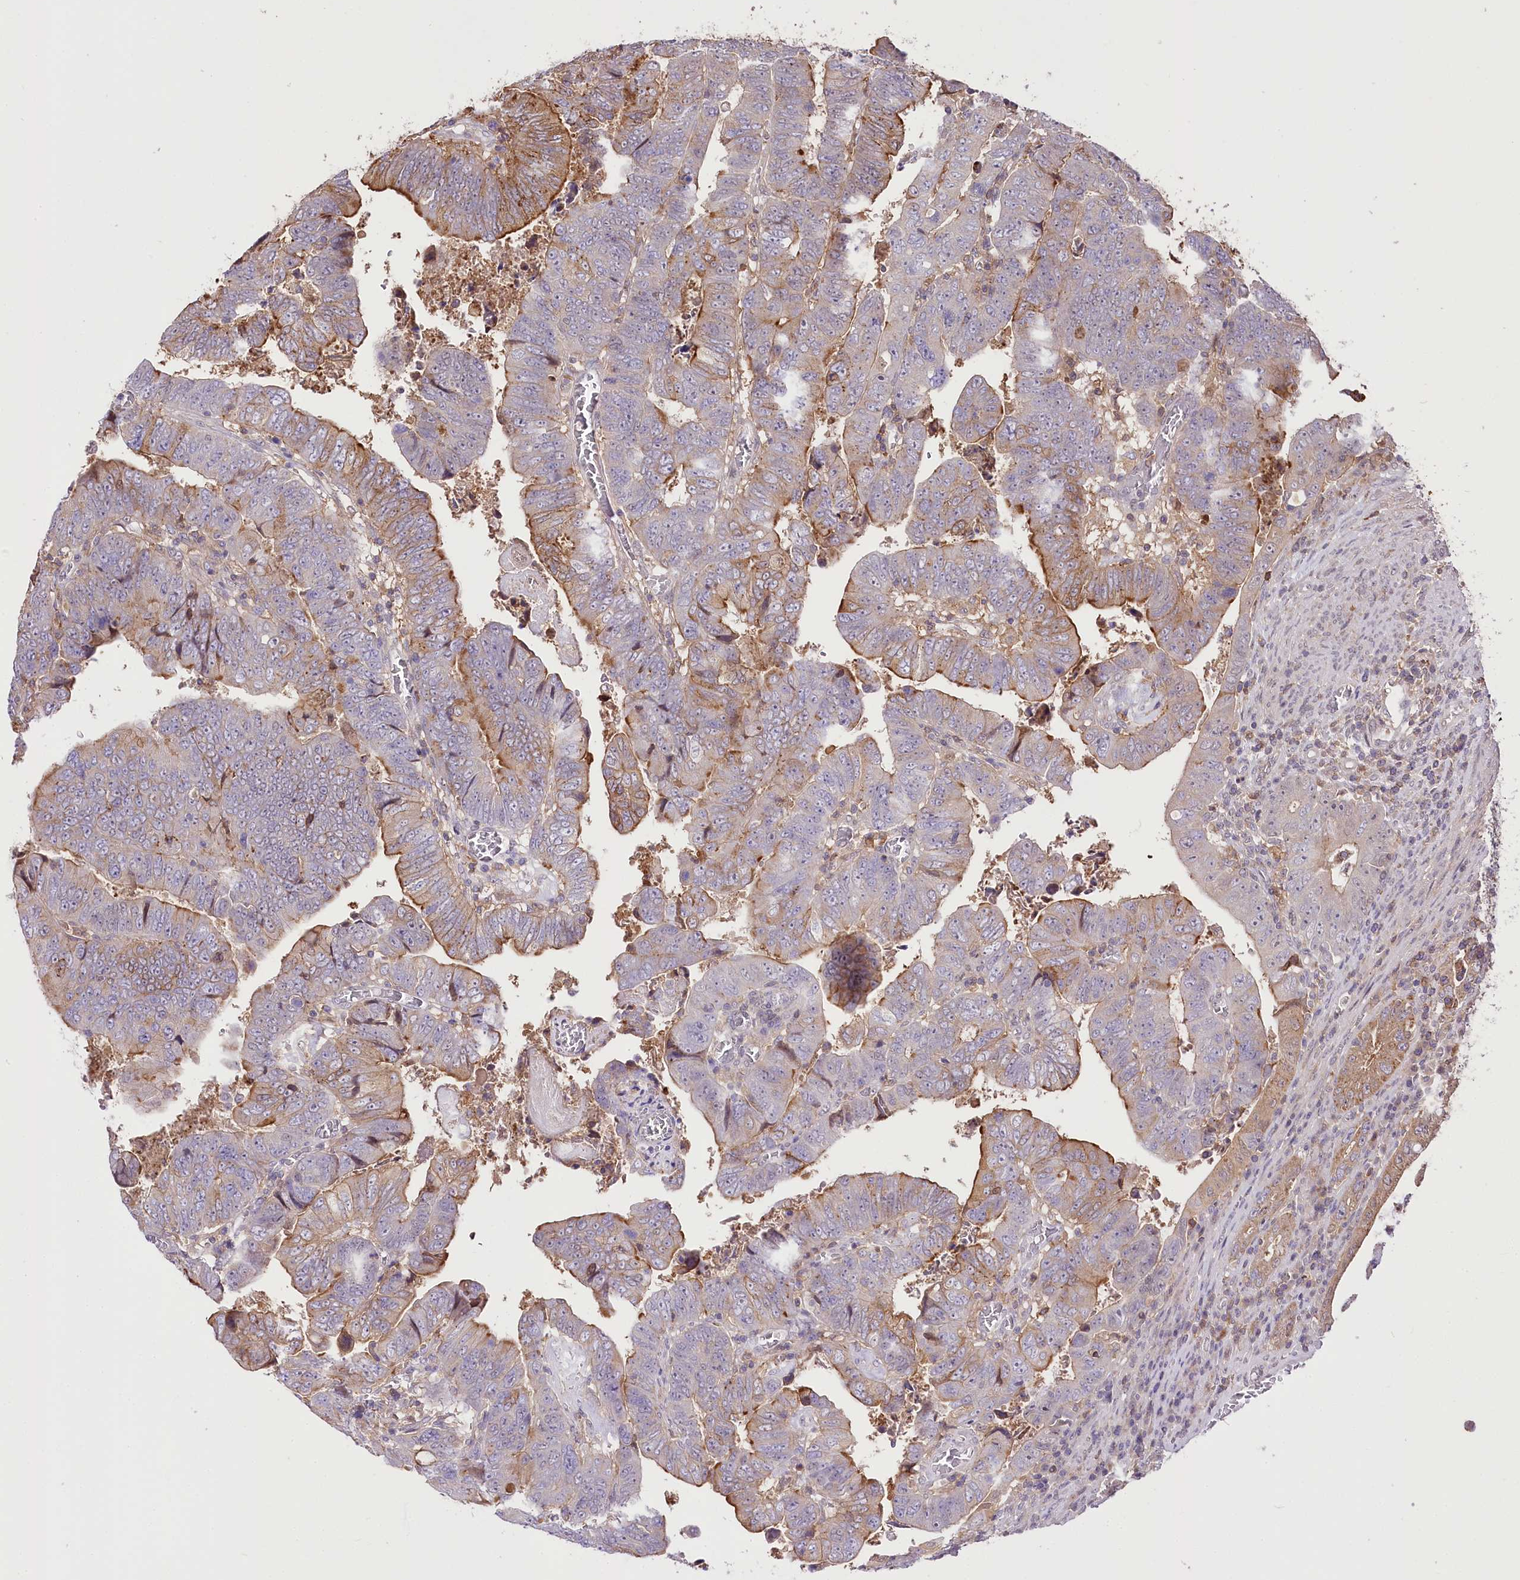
{"staining": {"intensity": "moderate", "quantity": "<25%", "location": "cytoplasmic/membranous"}, "tissue": "colorectal cancer", "cell_type": "Tumor cells", "image_type": "cancer", "snomed": [{"axis": "morphology", "description": "Normal tissue, NOS"}, {"axis": "morphology", "description": "Adenocarcinoma, NOS"}, {"axis": "topography", "description": "Rectum"}], "caption": "Protein staining by immunohistochemistry (IHC) displays moderate cytoplasmic/membranous staining in about <25% of tumor cells in adenocarcinoma (colorectal).", "gene": "UGP2", "patient": {"sex": "female", "age": 65}}